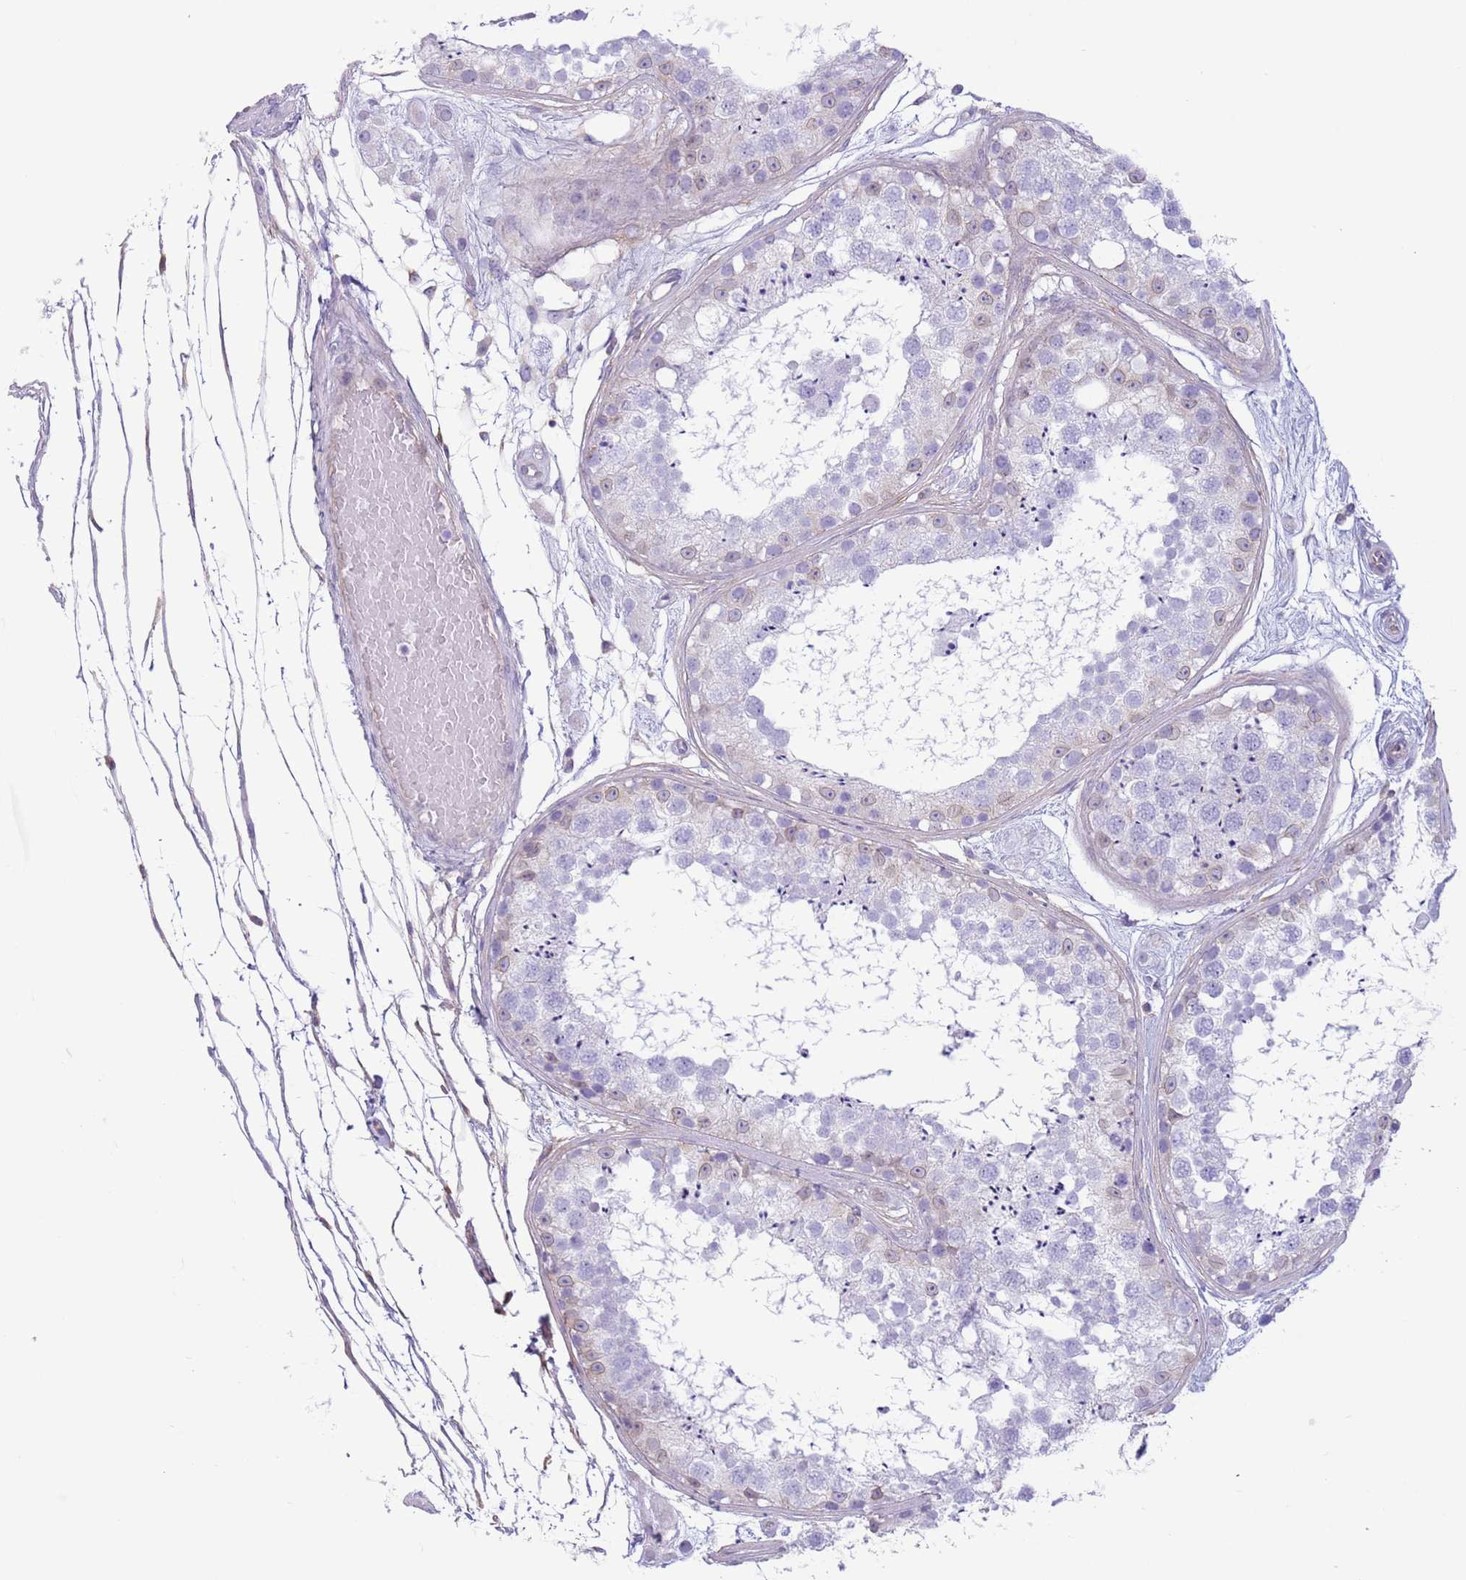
{"staining": {"intensity": "weak", "quantity": "<25%", "location": "cytoplasmic/membranous"}, "tissue": "testis", "cell_type": "Cells in seminiferous ducts", "image_type": "normal", "snomed": [{"axis": "morphology", "description": "Normal tissue, NOS"}, {"axis": "topography", "description": "Testis"}], "caption": "Benign testis was stained to show a protein in brown. There is no significant expression in cells in seminiferous ducts. (DAB (3,3'-diaminobenzidine) immunohistochemistry (IHC) visualized using brightfield microscopy, high magnification).", "gene": "RBP3", "patient": {"sex": "male", "age": 25}}